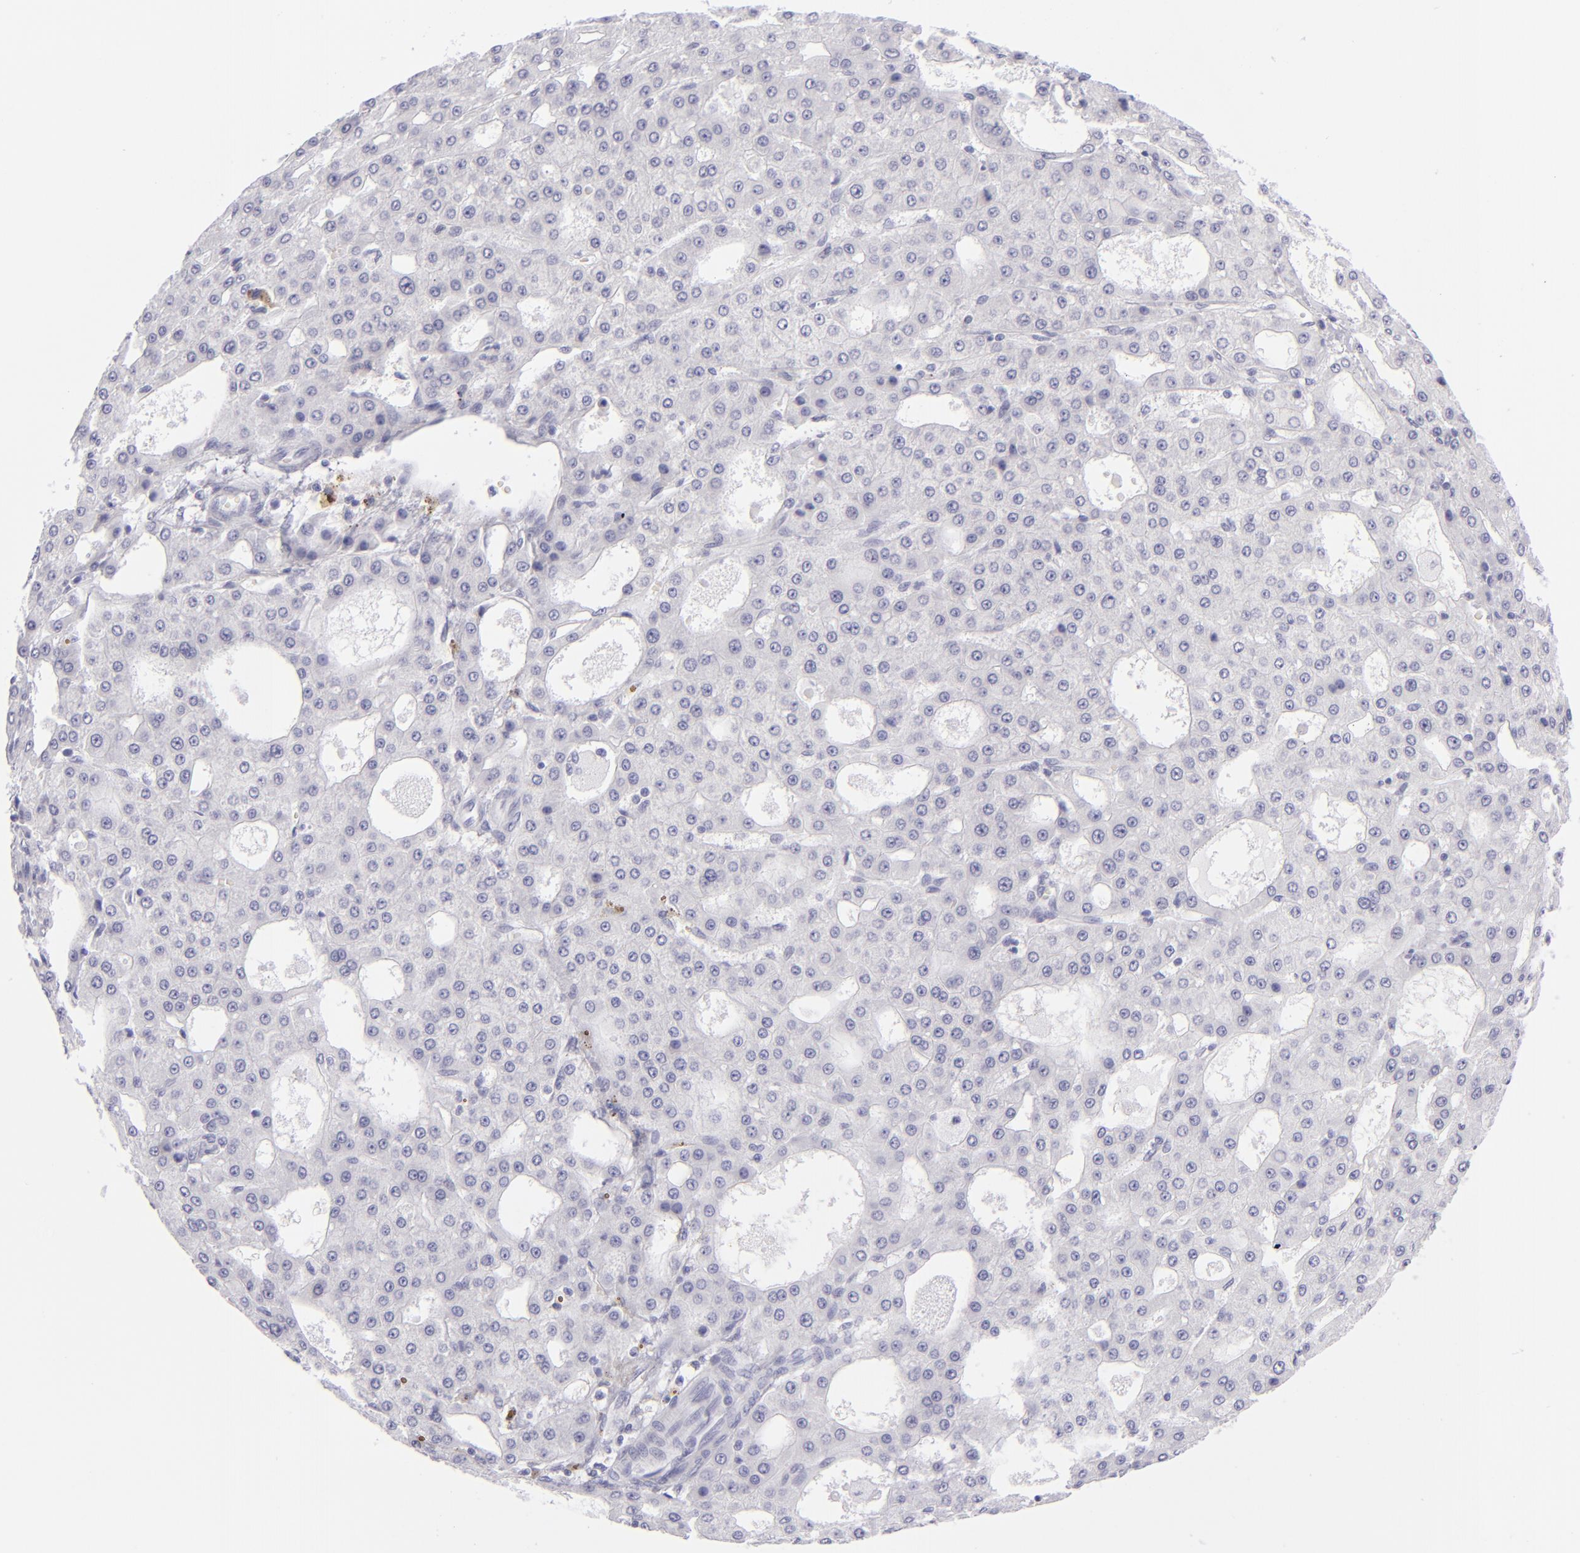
{"staining": {"intensity": "negative", "quantity": "none", "location": "none"}, "tissue": "liver cancer", "cell_type": "Tumor cells", "image_type": "cancer", "snomed": [{"axis": "morphology", "description": "Carcinoma, Hepatocellular, NOS"}, {"axis": "topography", "description": "Liver"}], "caption": "Immunohistochemical staining of liver hepatocellular carcinoma exhibits no significant staining in tumor cells. The staining is performed using DAB brown chromogen with nuclei counter-stained in using hematoxylin.", "gene": "PVALB", "patient": {"sex": "male", "age": 47}}